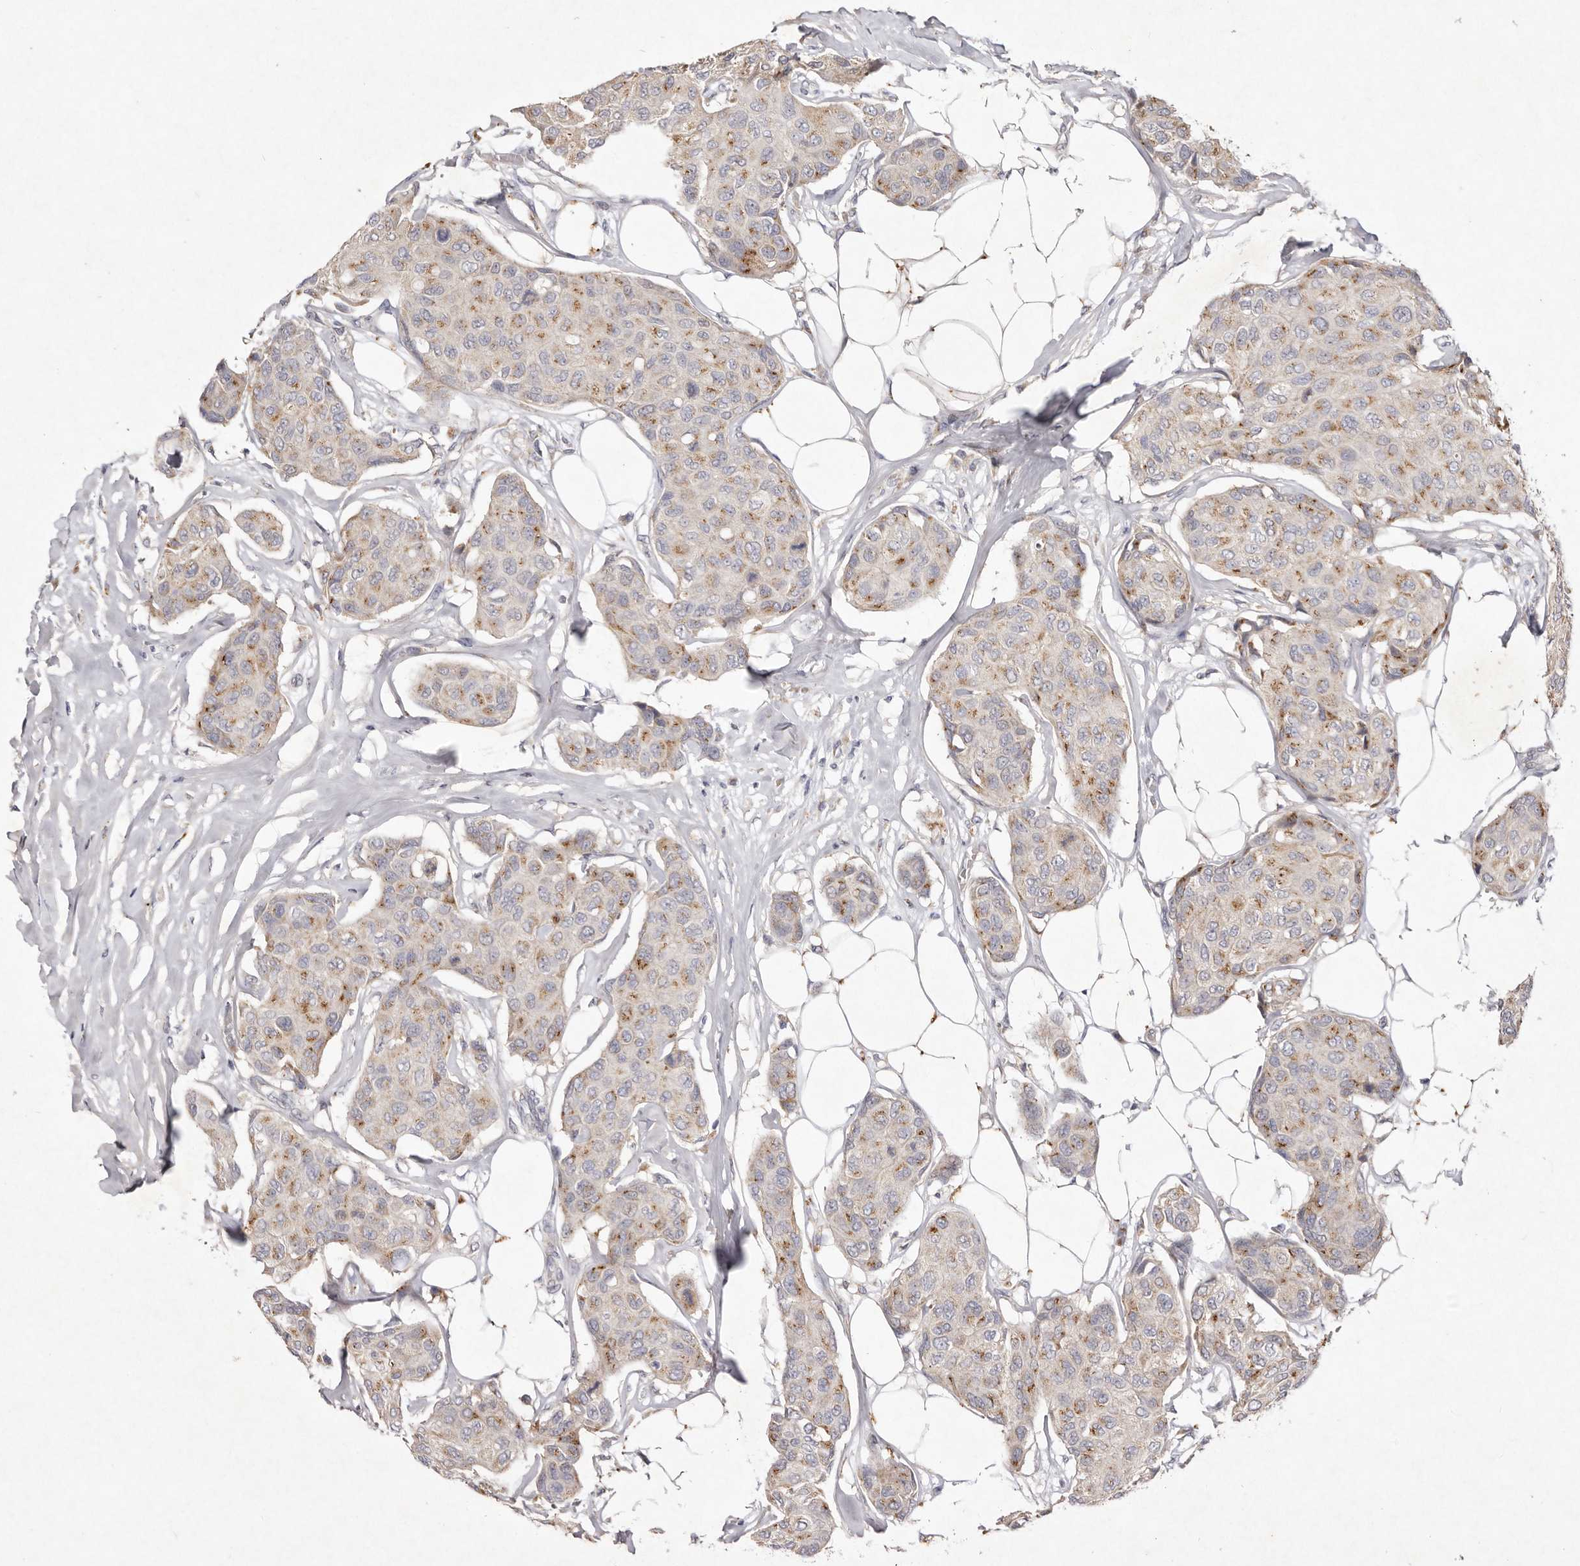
{"staining": {"intensity": "moderate", "quantity": ">75%", "location": "cytoplasmic/membranous"}, "tissue": "breast cancer", "cell_type": "Tumor cells", "image_type": "cancer", "snomed": [{"axis": "morphology", "description": "Duct carcinoma"}, {"axis": "topography", "description": "Breast"}], "caption": "A brown stain highlights moderate cytoplasmic/membranous expression of a protein in human breast intraductal carcinoma tumor cells. (IHC, brightfield microscopy, high magnification).", "gene": "USP24", "patient": {"sex": "female", "age": 80}}